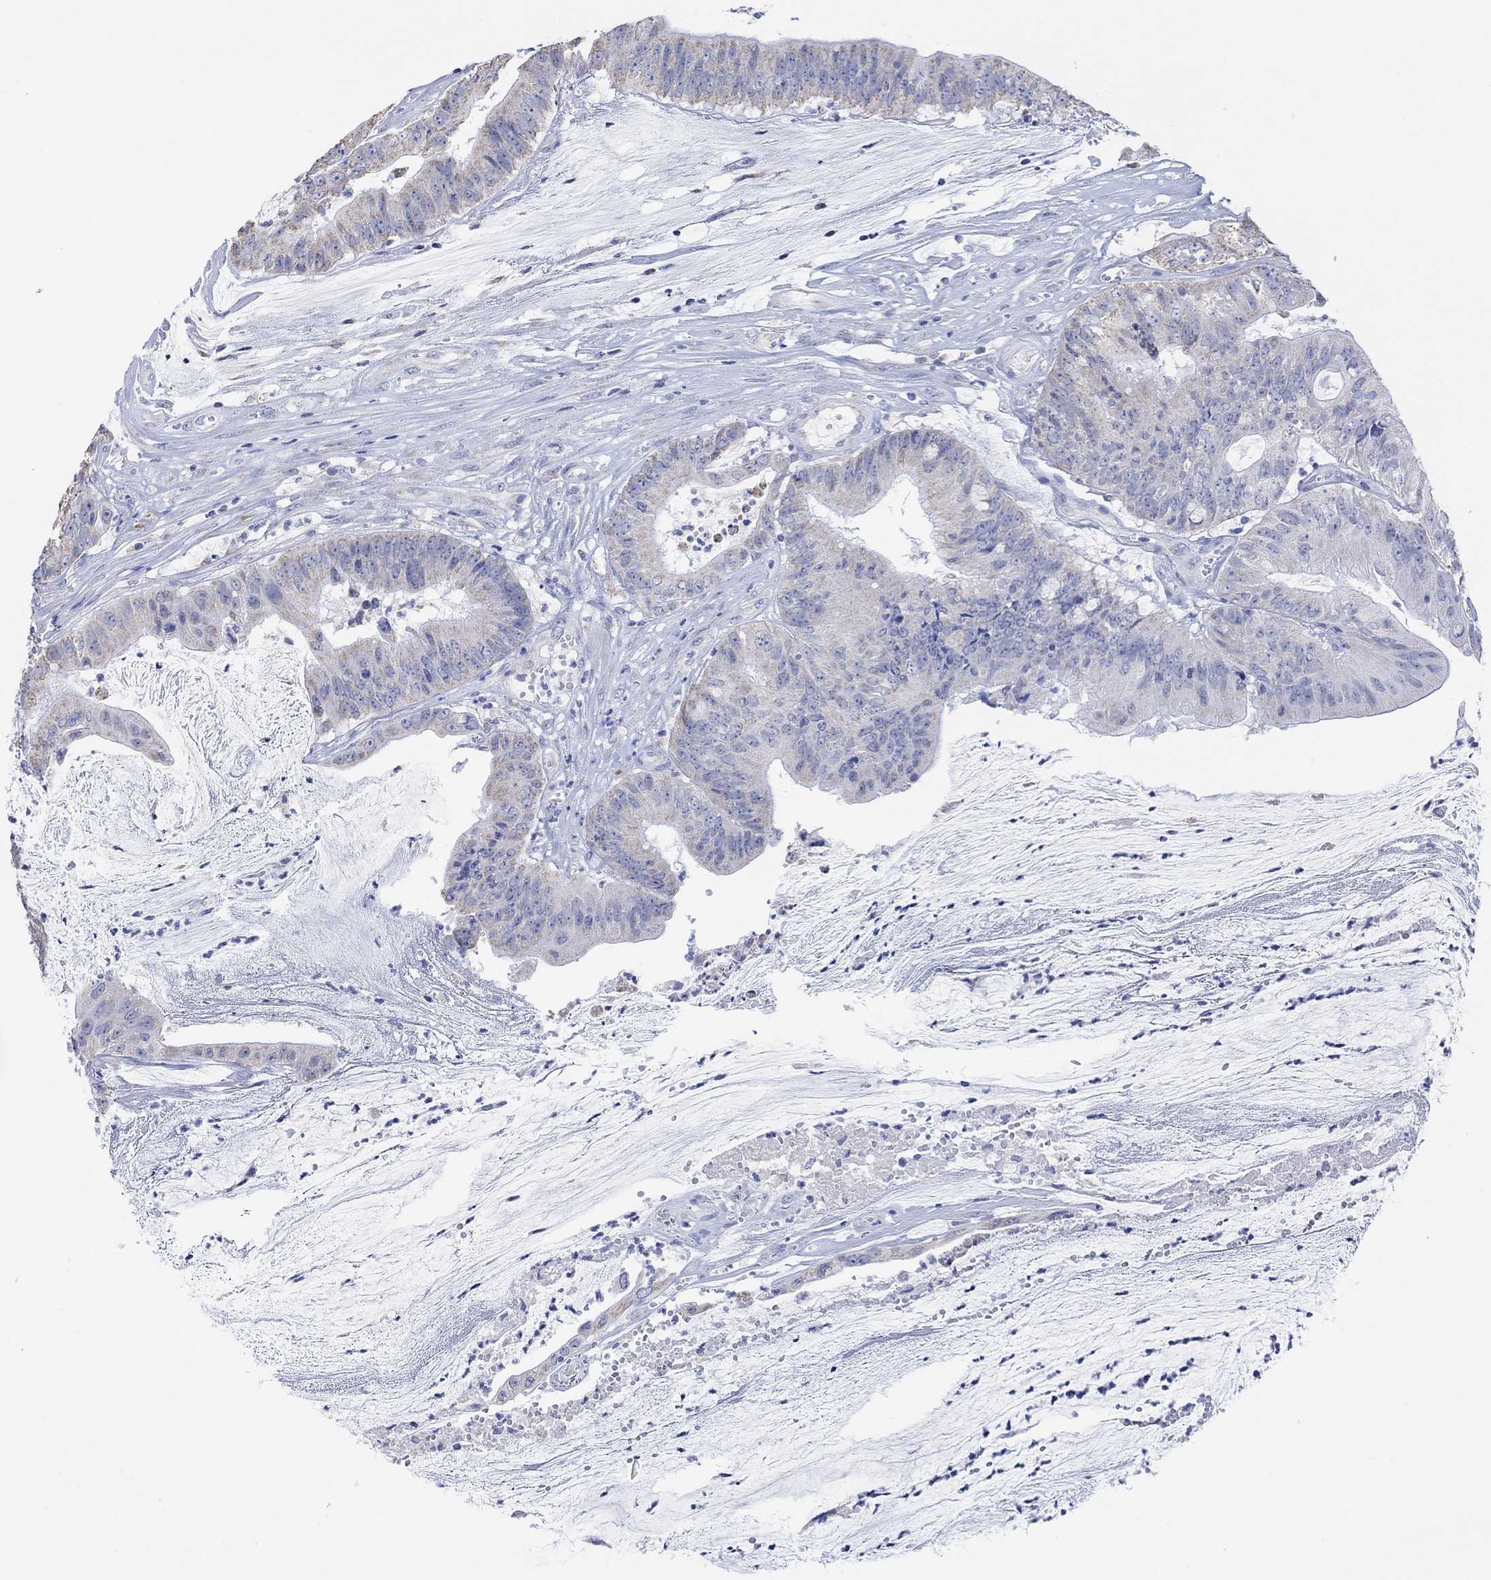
{"staining": {"intensity": "negative", "quantity": "none", "location": "none"}, "tissue": "colorectal cancer", "cell_type": "Tumor cells", "image_type": "cancer", "snomed": [{"axis": "morphology", "description": "Adenocarcinoma, NOS"}, {"axis": "topography", "description": "Colon"}], "caption": "Immunohistochemistry micrograph of adenocarcinoma (colorectal) stained for a protein (brown), which displays no expression in tumor cells.", "gene": "SYT12", "patient": {"sex": "female", "age": 69}}